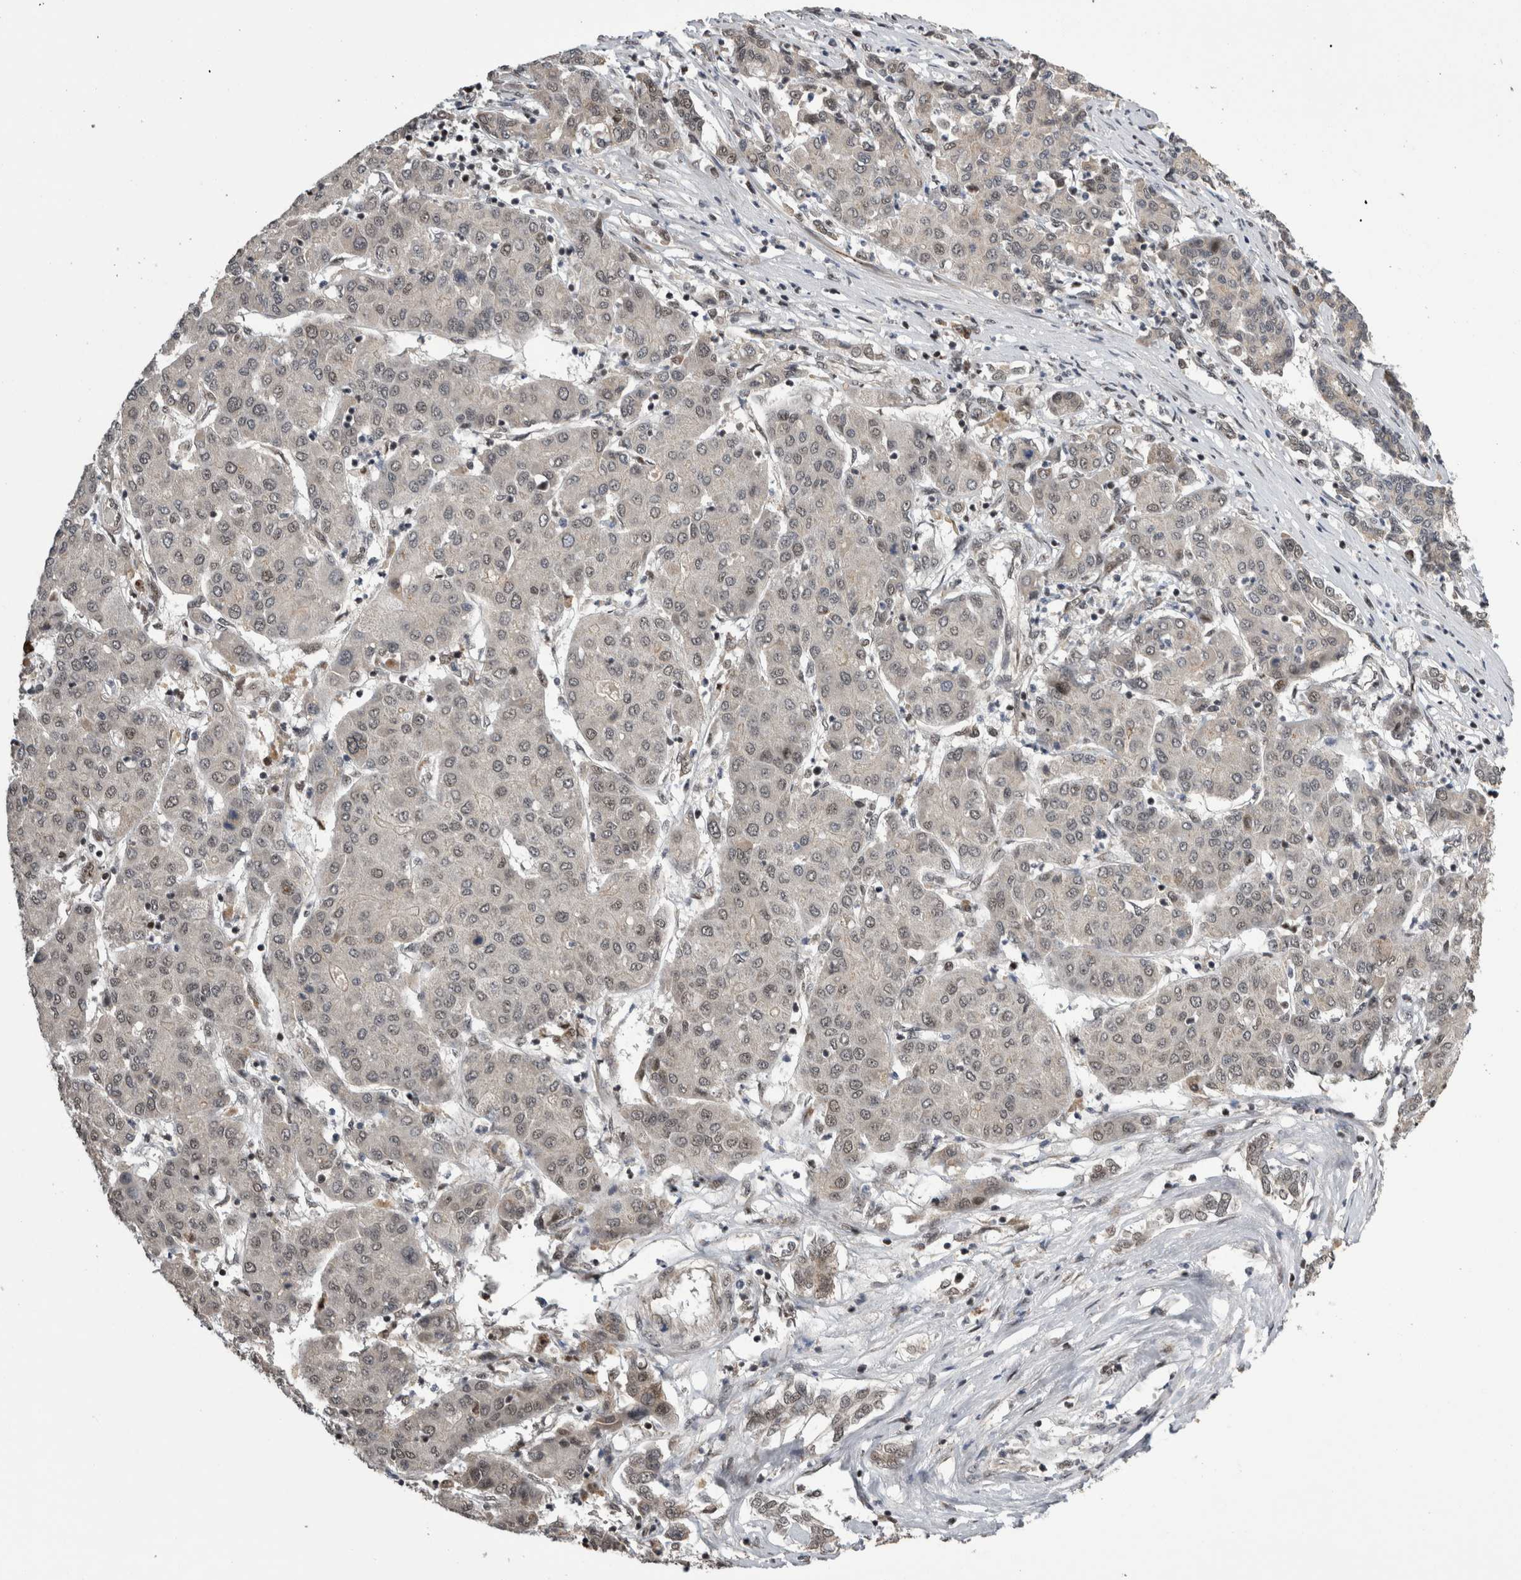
{"staining": {"intensity": "weak", "quantity": "<25%", "location": "nuclear"}, "tissue": "liver cancer", "cell_type": "Tumor cells", "image_type": "cancer", "snomed": [{"axis": "morphology", "description": "Carcinoma, Hepatocellular, NOS"}, {"axis": "topography", "description": "Liver"}], "caption": "This is a histopathology image of immunohistochemistry (IHC) staining of hepatocellular carcinoma (liver), which shows no staining in tumor cells.", "gene": "CPSF2", "patient": {"sex": "male", "age": 65}}